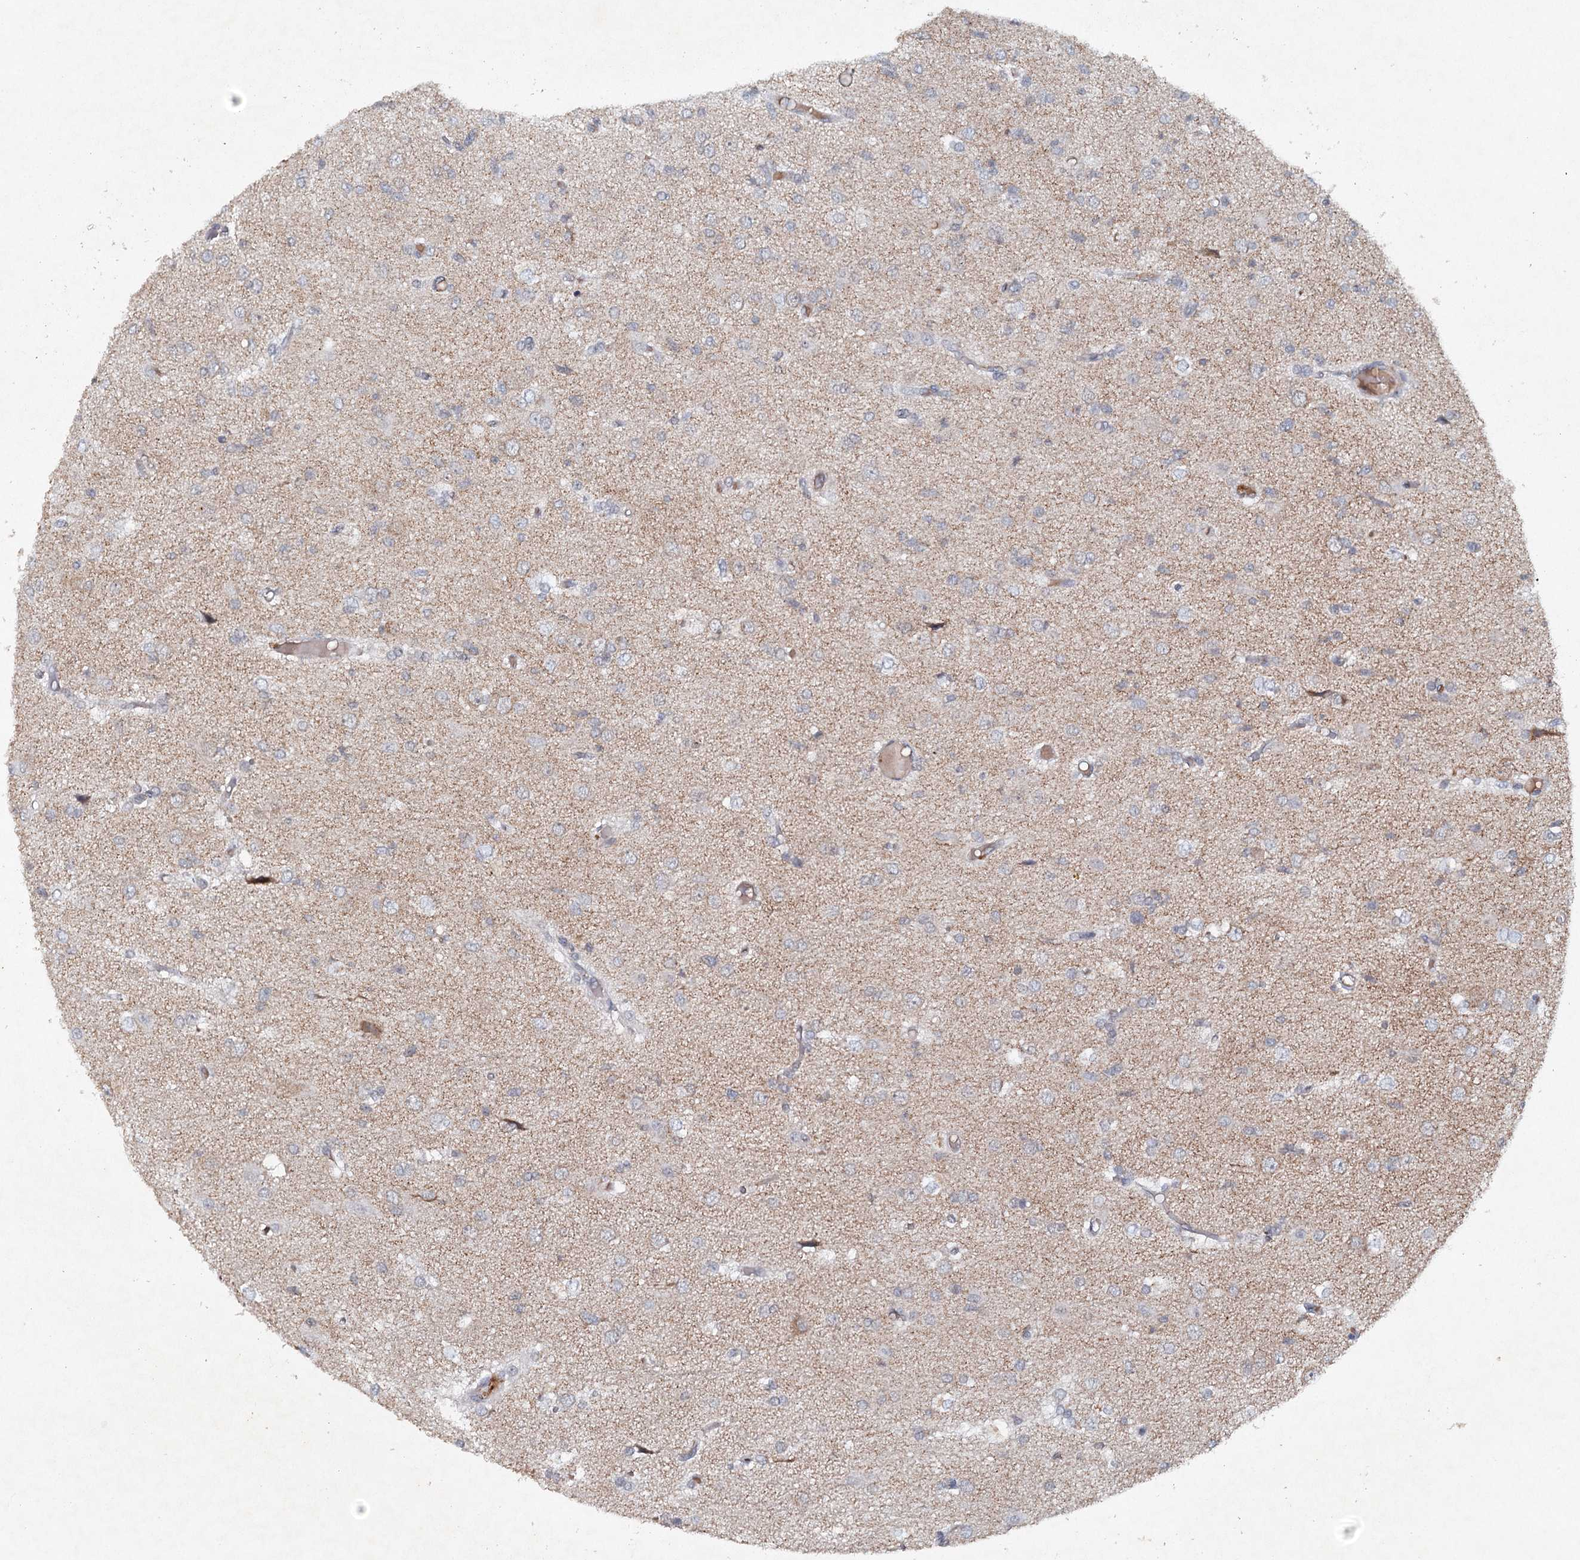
{"staining": {"intensity": "negative", "quantity": "none", "location": "none"}, "tissue": "glioma", "cell_type": "Tumor cells", "image_type": "cancer", "snomed": [{"axis": "morphology", "description": "Glioma, malignant, High grade"}, {"axis": "topography", "description": "Brain"}], "caption": "There is no significant expression in tumor cells of malignant glioma (high-grade).", "gene": "SYNPO", "patient": {"sex": "female", "age": 59}}